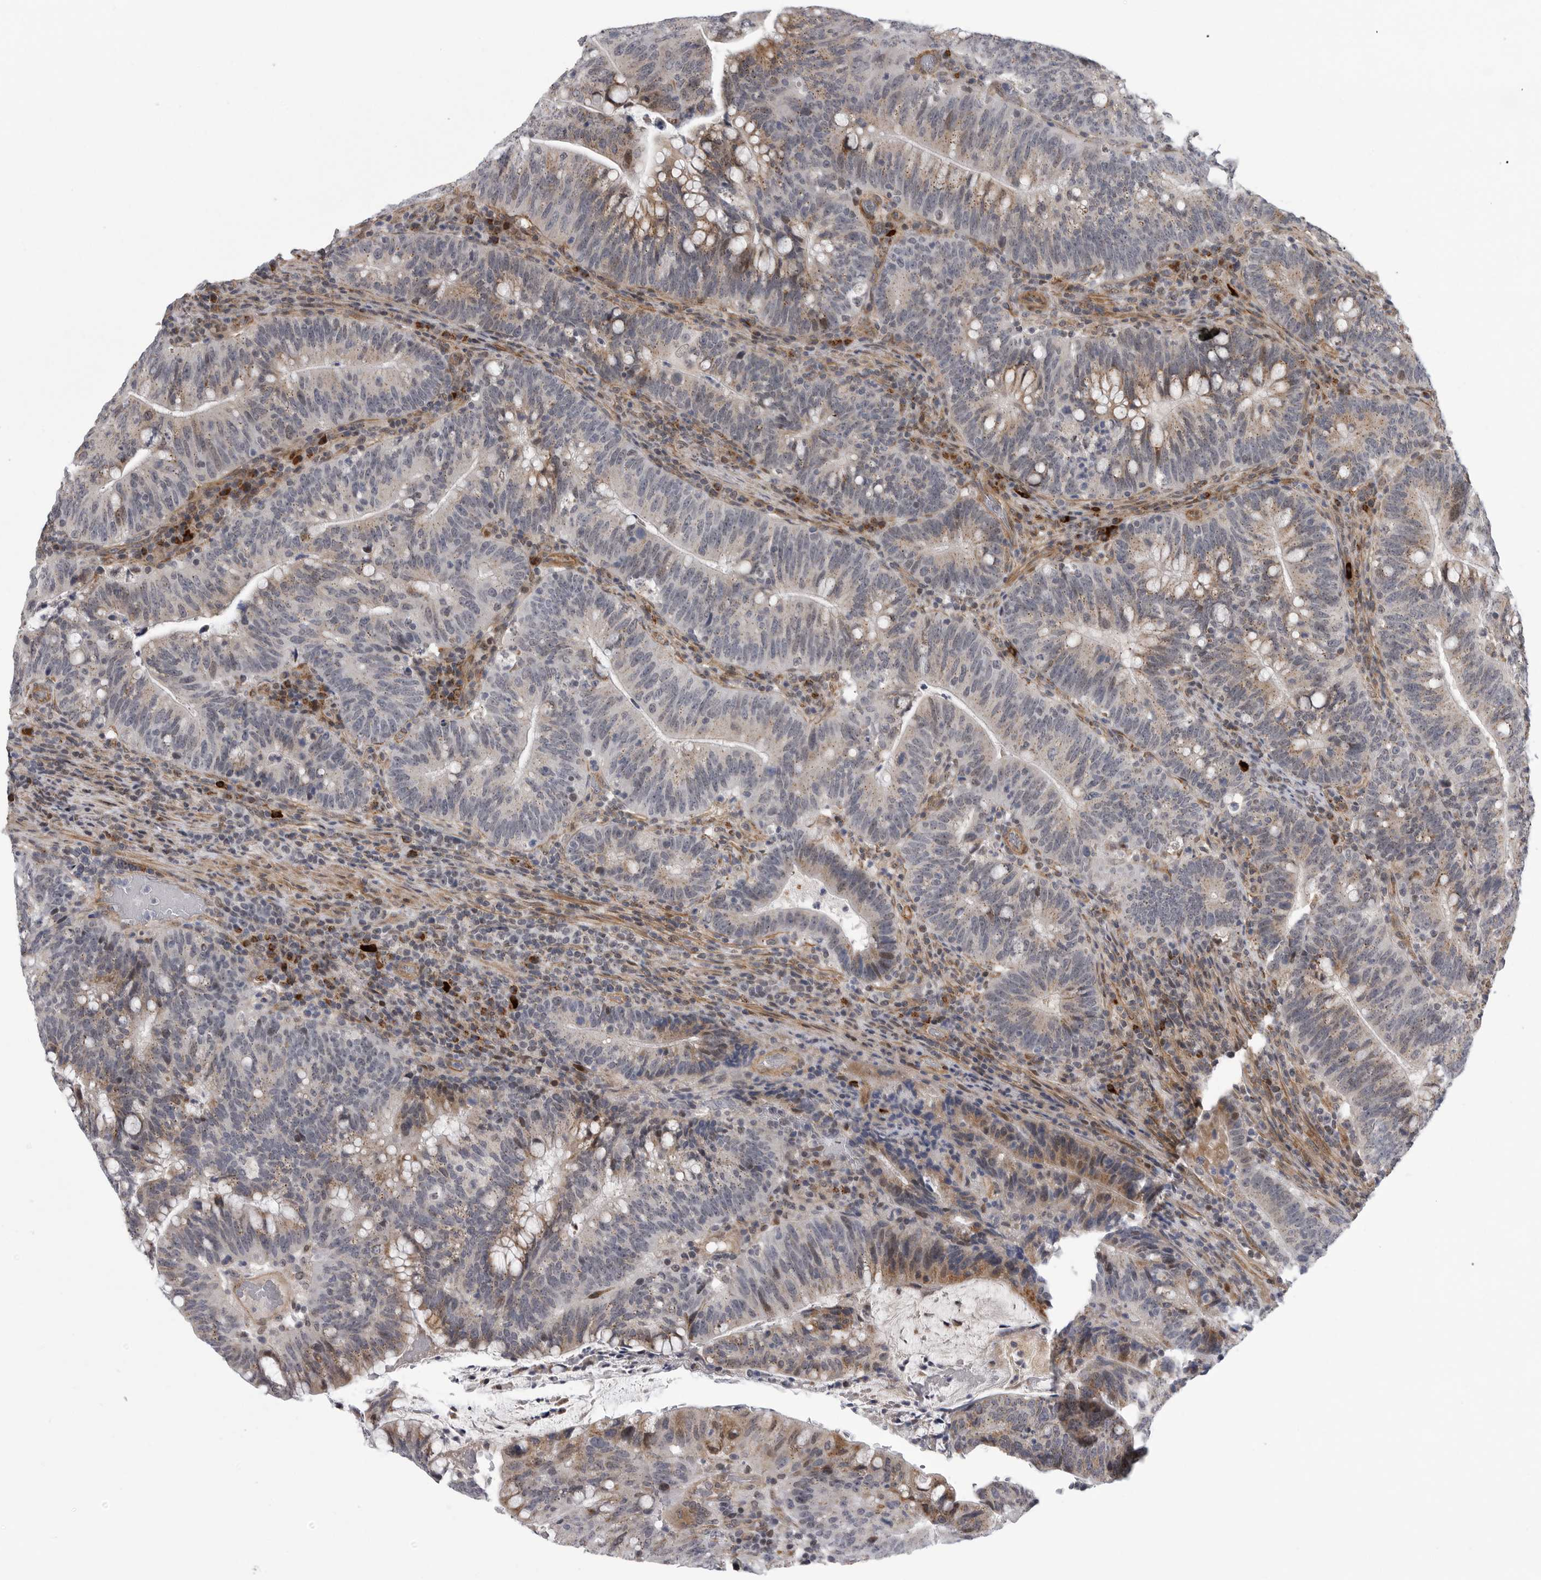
{"staining": {"intensity": "moderate", "quantity": "<25%", "location": "cytoplasmic/membranous"}, "tissue": "colorectal cancer", "cell_type": "Tumor cells", "image_type": "cancer", "snomed": [{"axis": "morphology", "description": "Adenocarcinoma, NOS"}, {"axis": "topography", "description": "Colon"}], "caption": "Immunohistochemistry (IHC) image of neoplastic tissue: adenocarcinoma (colorectal) stained using immunohistochemistry exhibits low levels of moderate protein expression localized specifically in the cytoplasmic/membranous of tumor cells, appearing as a cytoplasmic/membranous brown color.", "gene": "TMPRSS11F", "patient": {"sex": "female", "age": 66}}